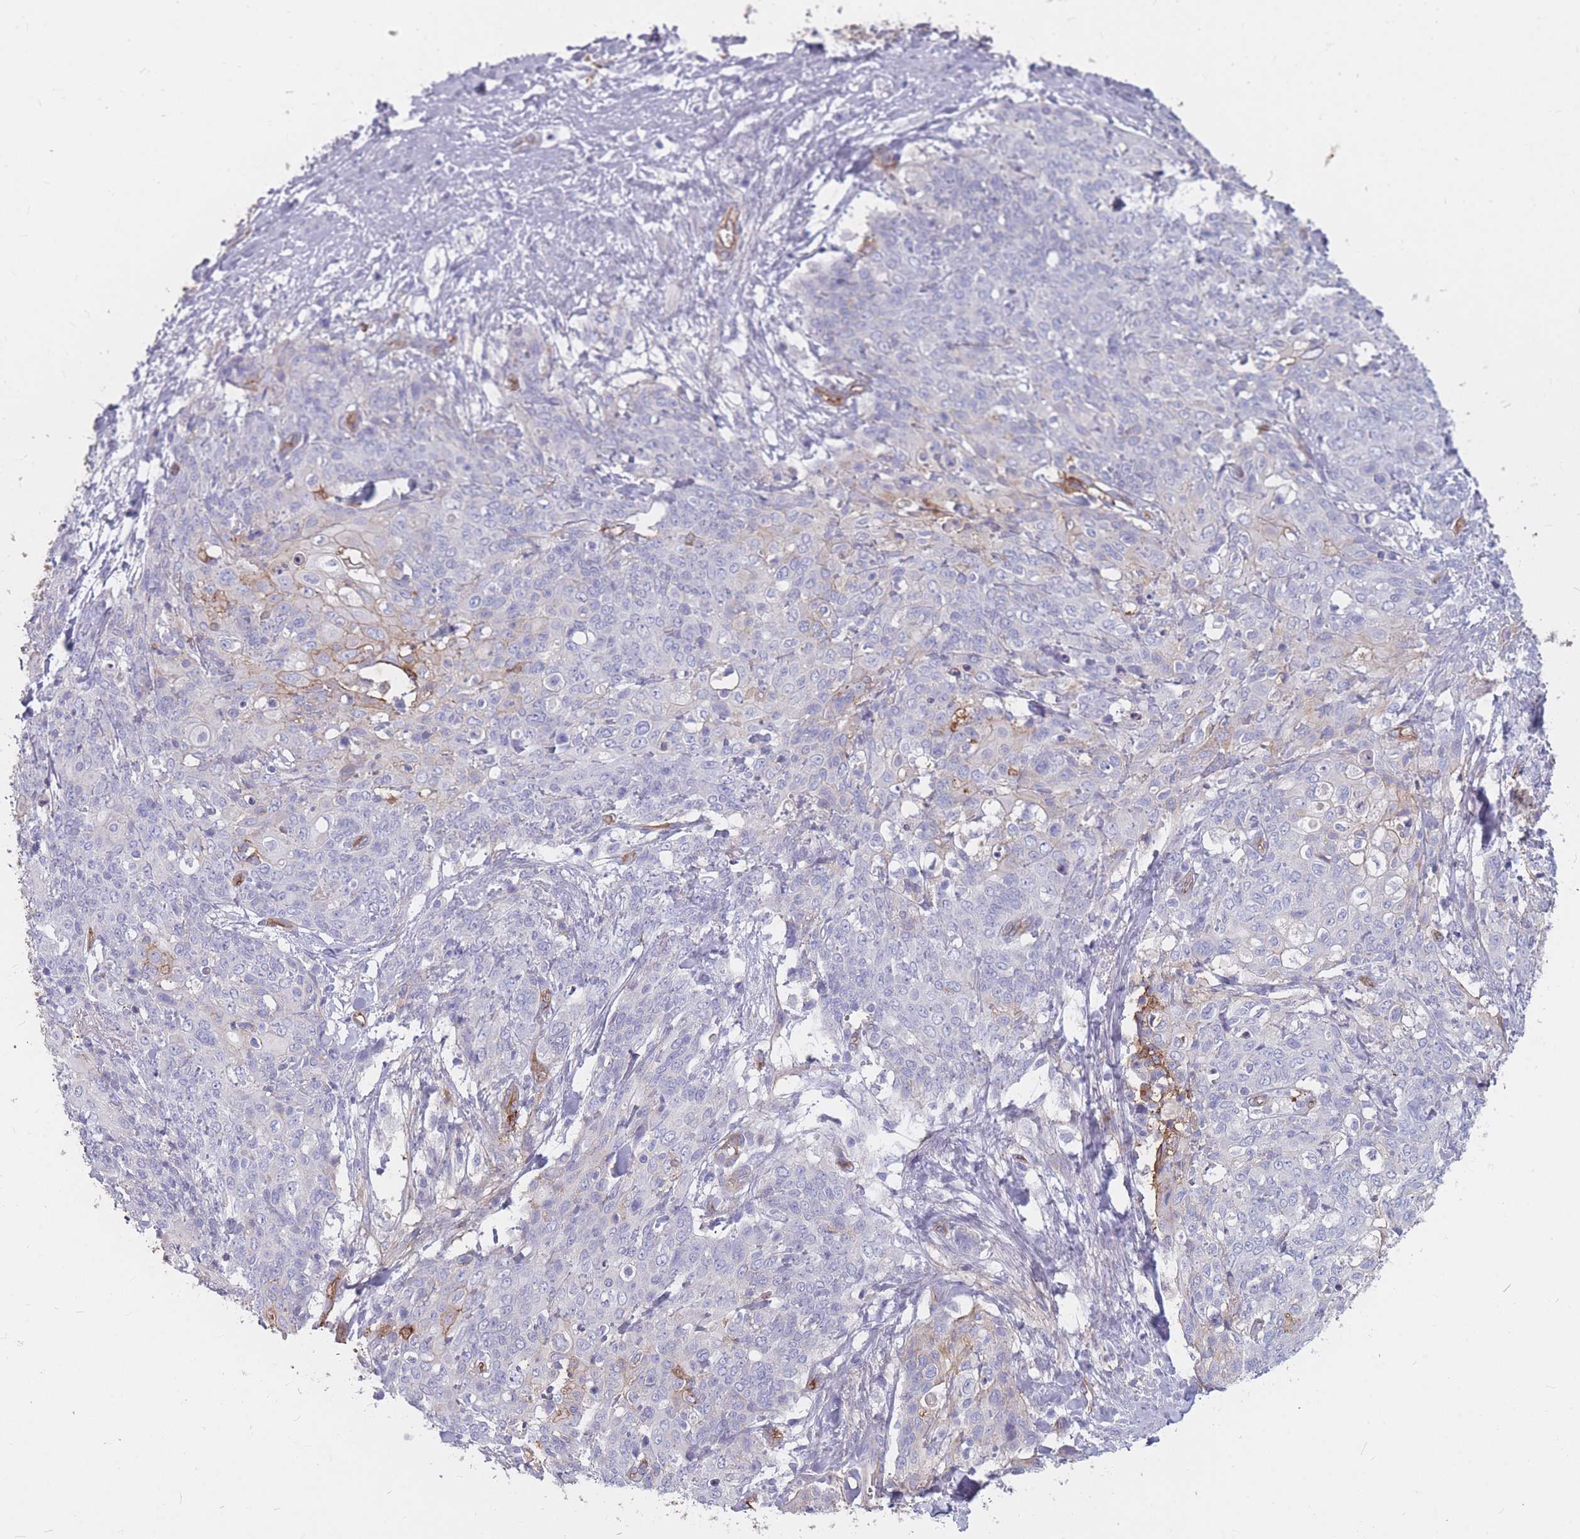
{"staining": {"intensity": "moderate", "quantity": "<25%", "location": "cytoplasmic/membranous"}, "tissue": "skin cancer", "cell_type": "Tumor cells", "image_type": "cancer", "snomed": [{"axis": "morphology", "description": "Squamous cell carcinoma, NOS"}, {"axis": "topography", "description": "Skin"}, {"axis": "topography", "description": "Vulva"}], "caption": "Immunohistochemistry staining of skin cancer, which shows low levels of moderate cytoplasmic/membranous expression in approximately <25% of tumor cells indicating moderate cytoplasmic/membranous protein positivity. The staining was performed using DAB (brown) for protein detection and nuclei were counterstained in hematoxylin (blue).", "gene": "GNA11", "patient": {"sex": "female", "age": 85}}